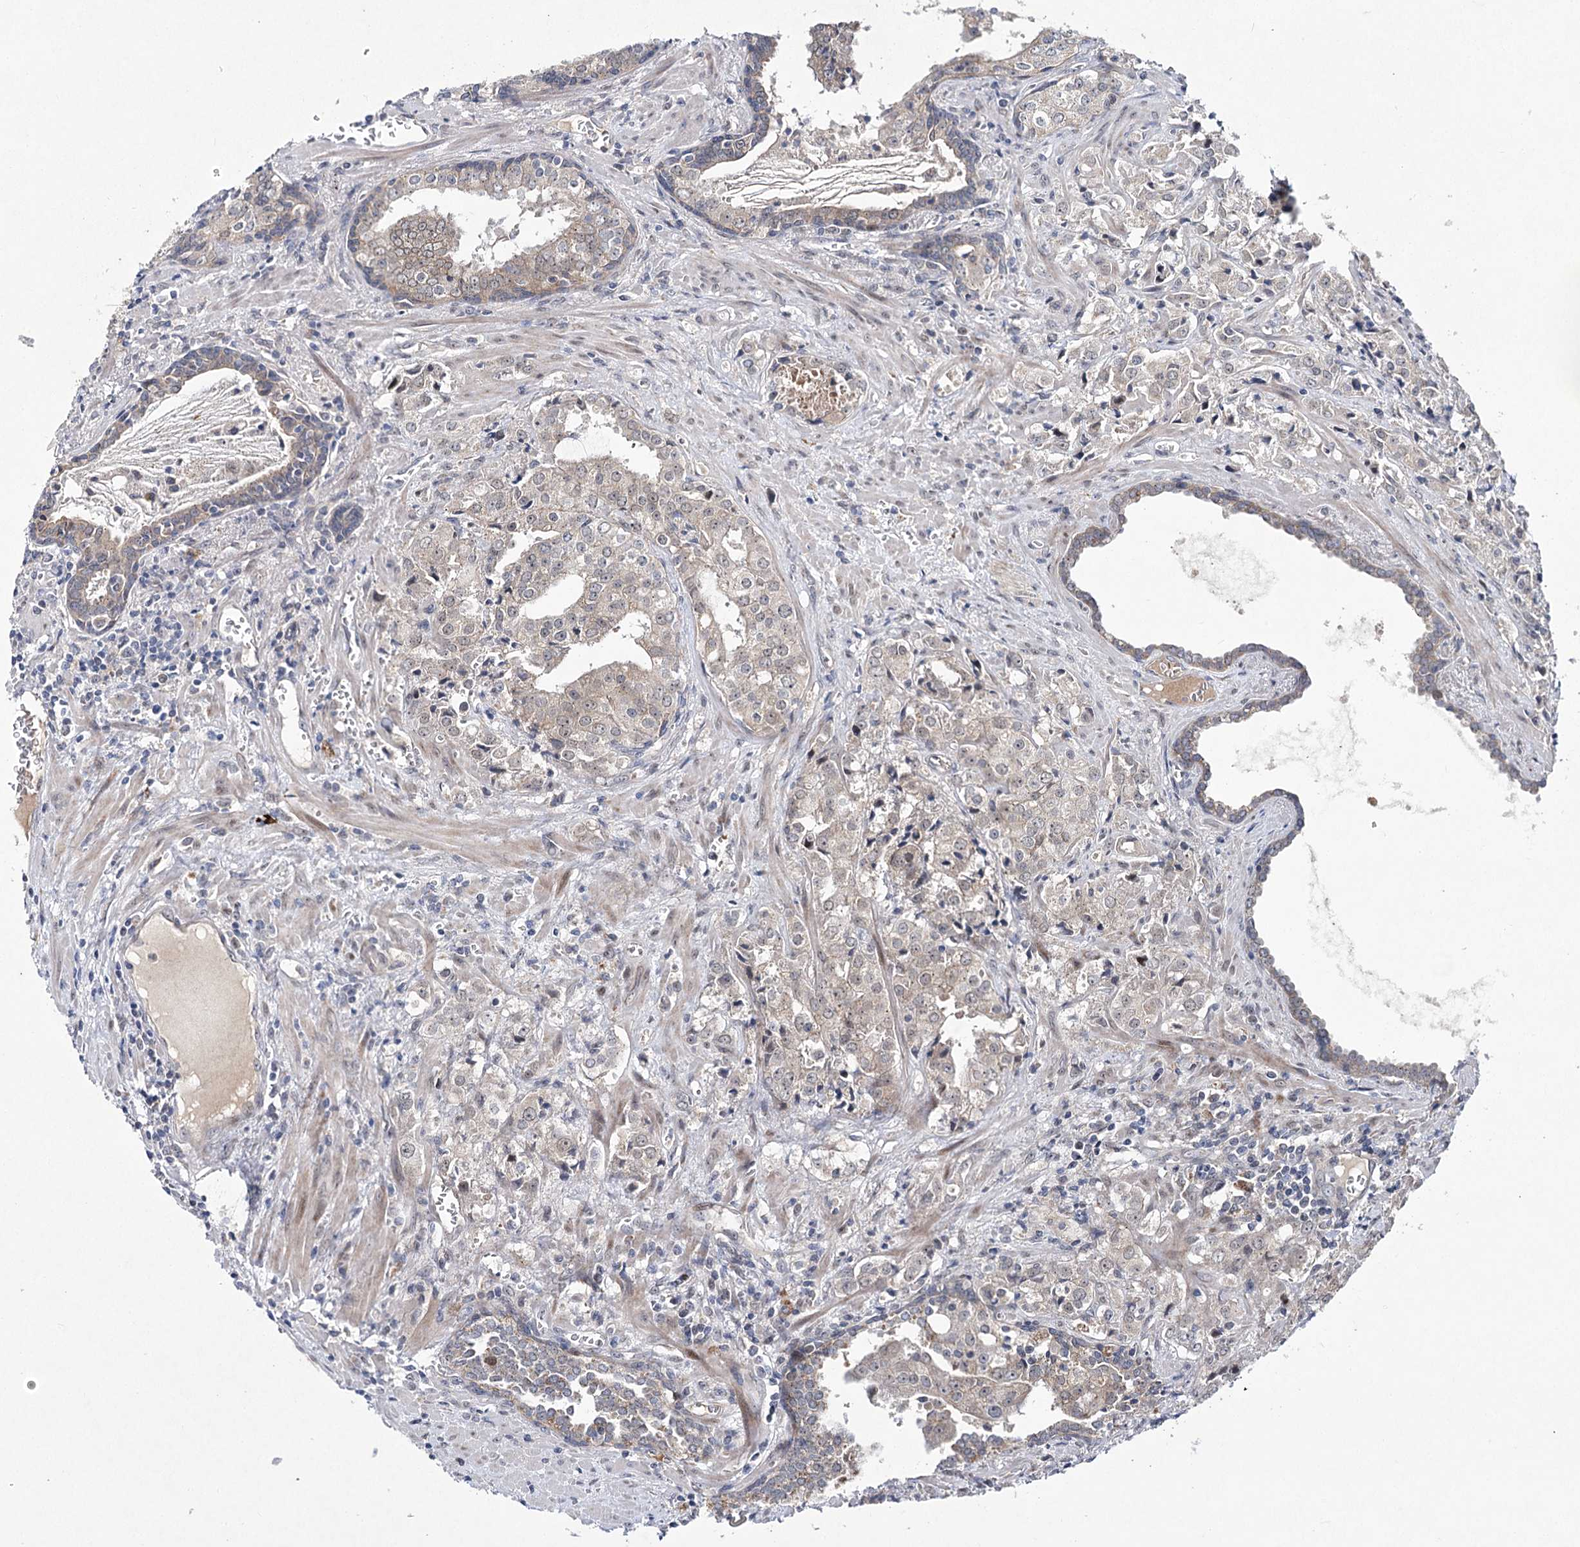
{"staining": {"intensity": "weak", "quantity": "<25%", "location": "cytoplasmic/membranous"}, "tissue": "prostate cancer", "cell_type": "Tumor cells", "image_type": "cancer", "snomed": [{"axis": "morphology", "description": "Adenocarcinoma, High grade"}, {"axis": "topography", "description": "Prostate"}], "caption": "Prostate cancer stained for a protein using immunohistochemistry (IHC) shows no expression tumor cells.", "gene": "ARHGAP32", "patient": {"sex": "male", "age": 68}}